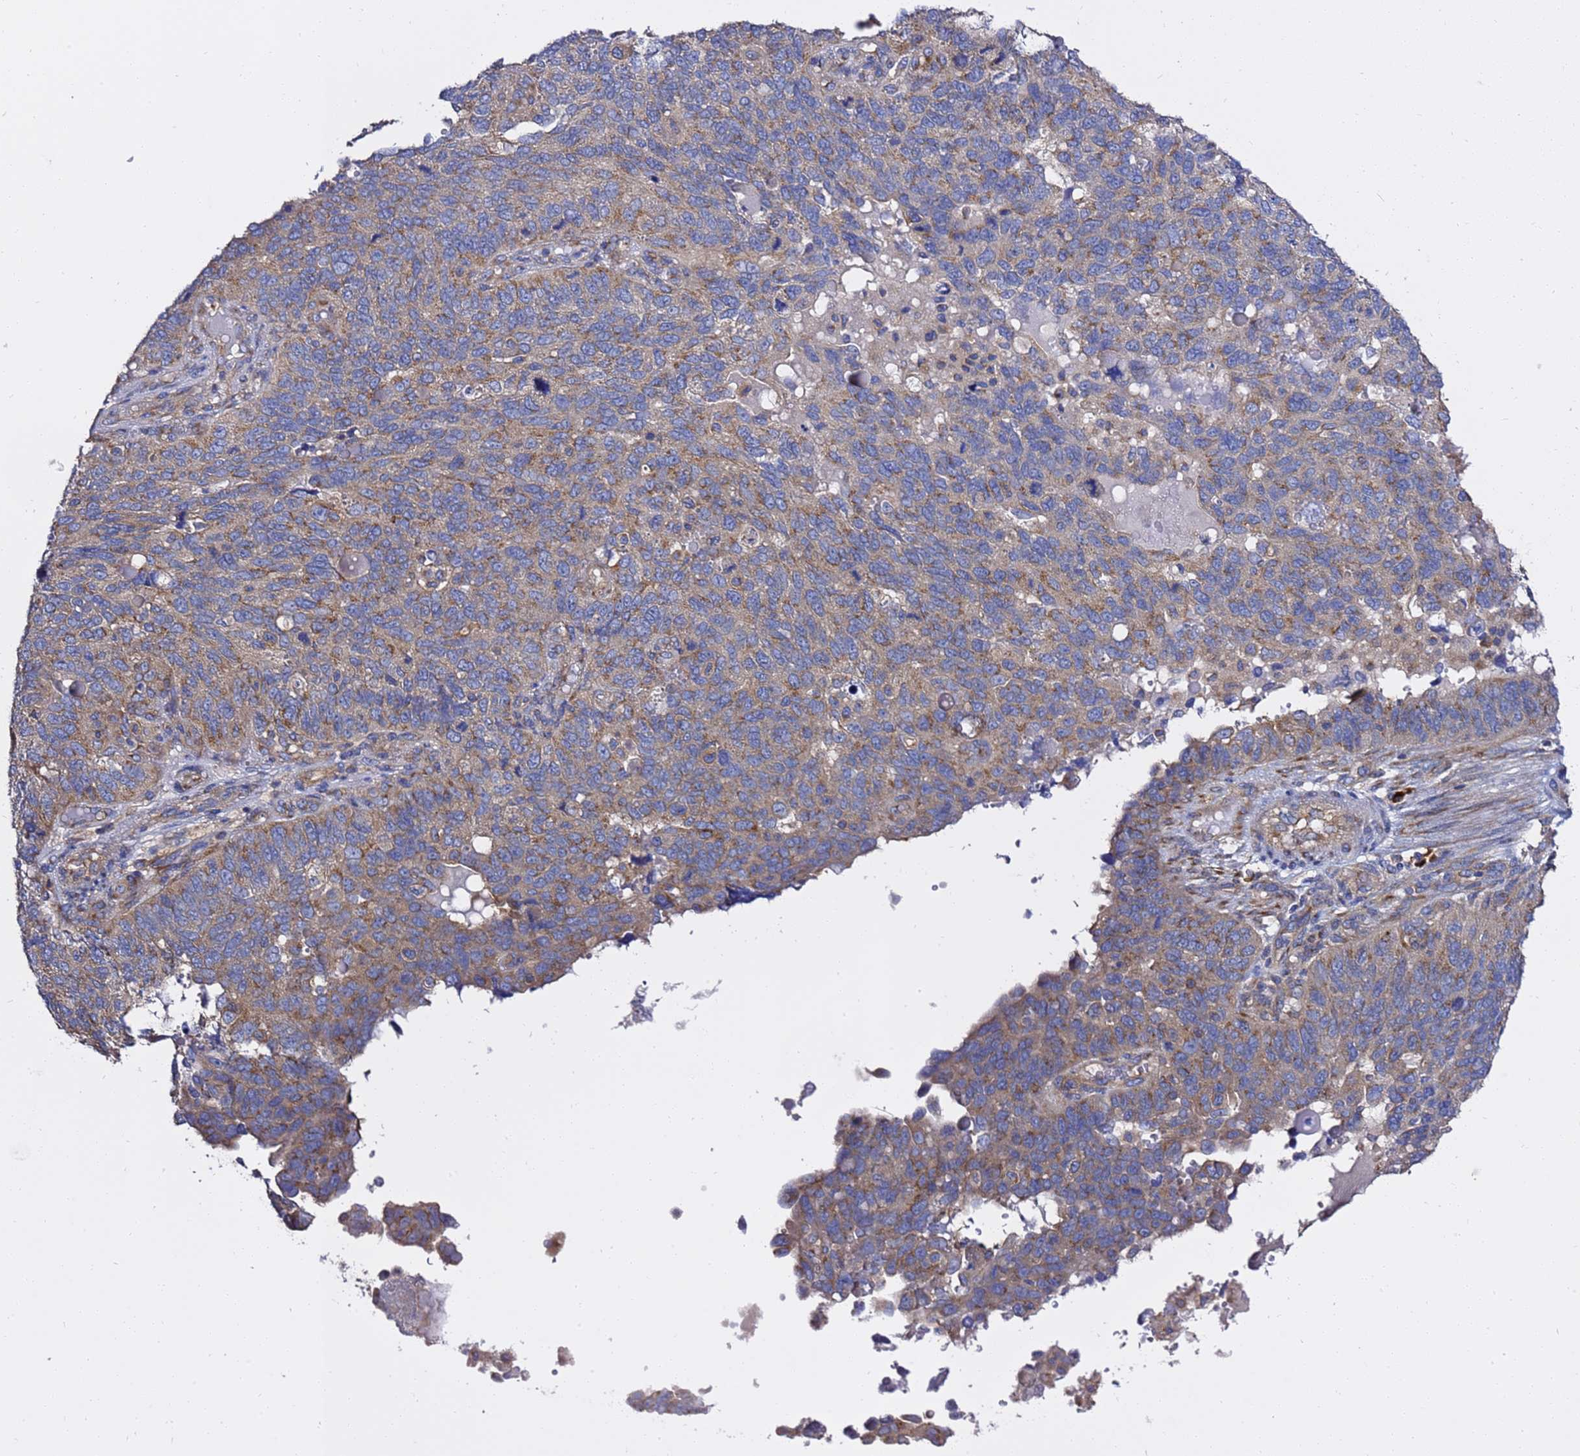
{"staining": {"intensity": "weak", "quantity": "25%-75%", "location": "cytoplasmic/membranous"}, "tissue": "endometrial cancer", "cell_type": "Tumor cells", "image_type": "cancer", "snomed": [{"axis": "morphology", "description": "Adenocarcinoma, NOS"}, {"axis": "topography", "description": "Endometrium"}], "caption": "A brown stain labels weak cytoplasmic/membranous positivity of a protein in human endometrial adenocarcinoma tumor cells. The staining is performed using DAB (3,3'-diaminobenzidine) brown chromogen to label protein expression. The nuclei are counter-stained blue using hematoxylin.", "gene": "ANAPC1", "patient": {"sex": "female", "age": 66}}